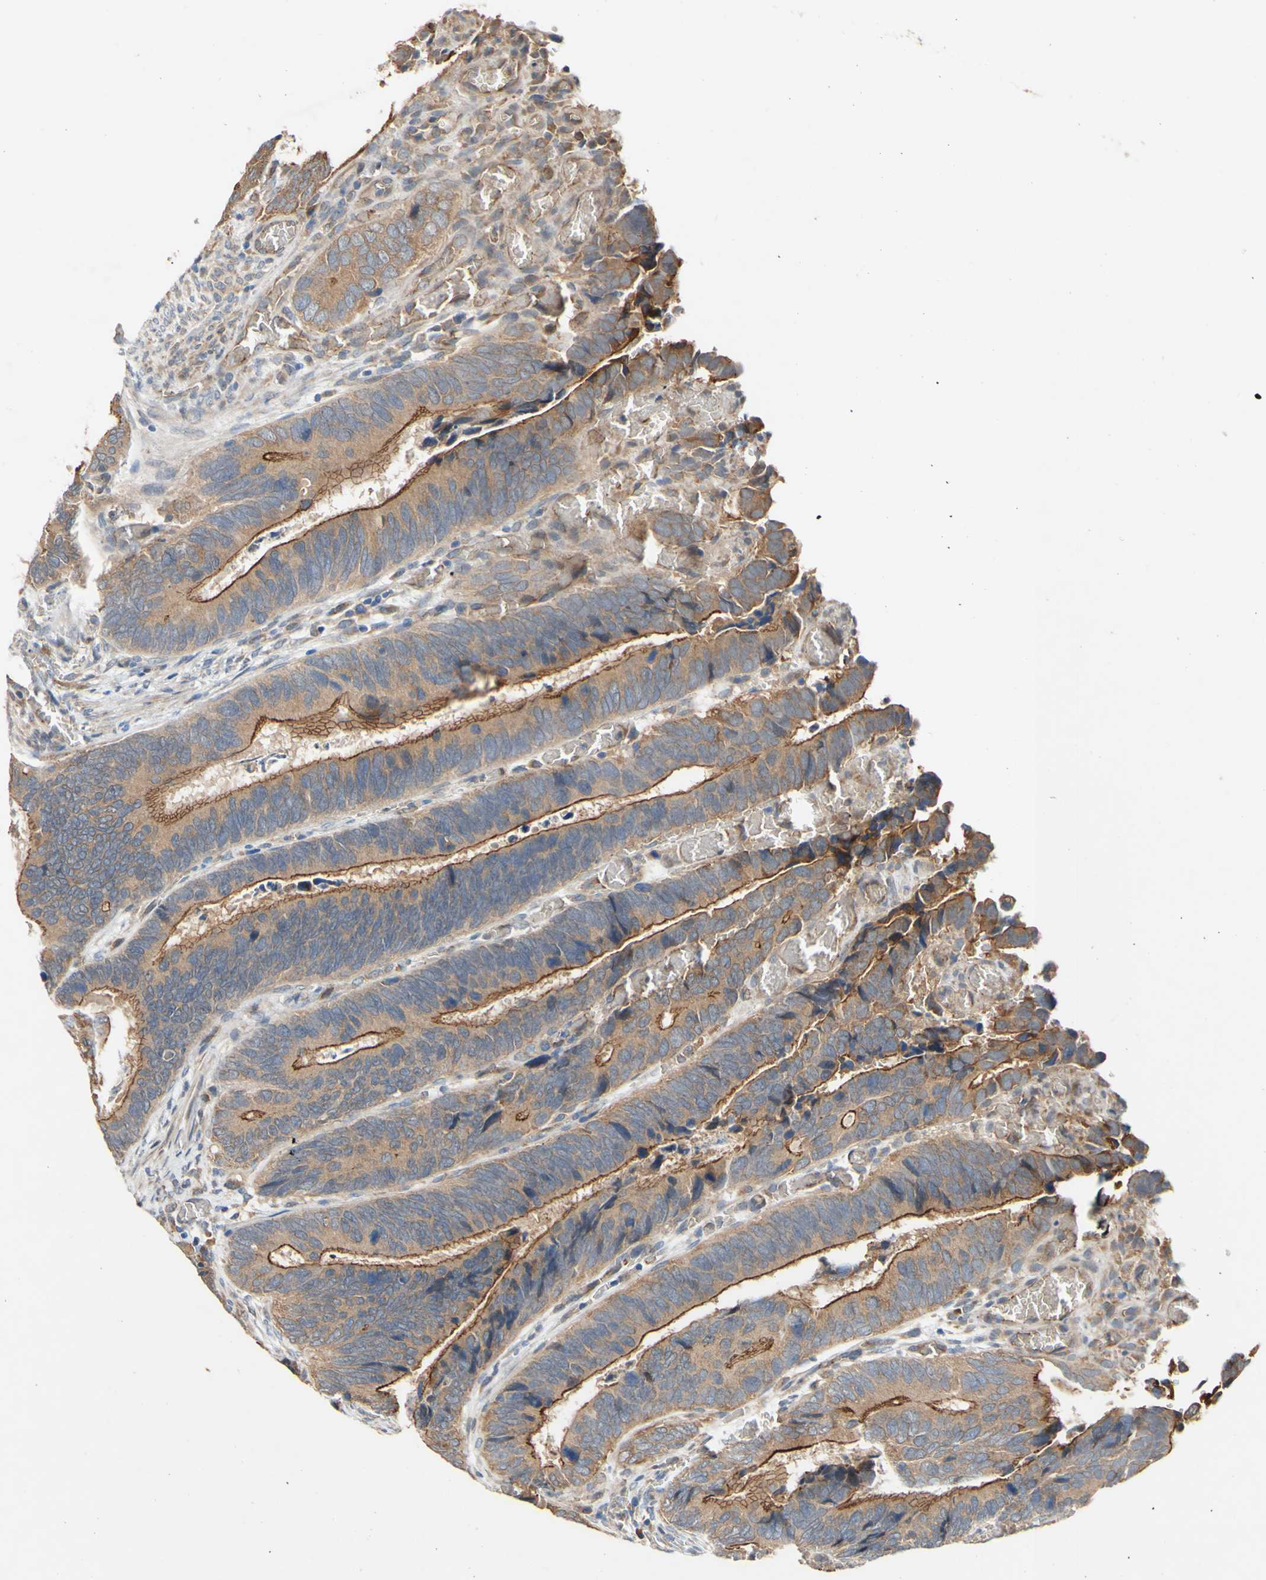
{"staining": {"intensity": "moderate", "quantity": ">75%", "location": "cytoplasmic/membranous"}, "tissue": "colorectal cancer", "cell_type": "Tumor cells", "image_type": "cancer", "snomed": [{"axis": "morphology", "description": "Adenocarcinoma, NOS"}, {"axis": "topography", "description": "Colon"}], "caption": "Moderate cytoplasmic/membranous protein positivity is seen in approximately >75% of tumor cells in colorectal cancer (adenocarcinoma).", "gene": "PDGFB", "patient": {"sex": "male", "age": 72}}